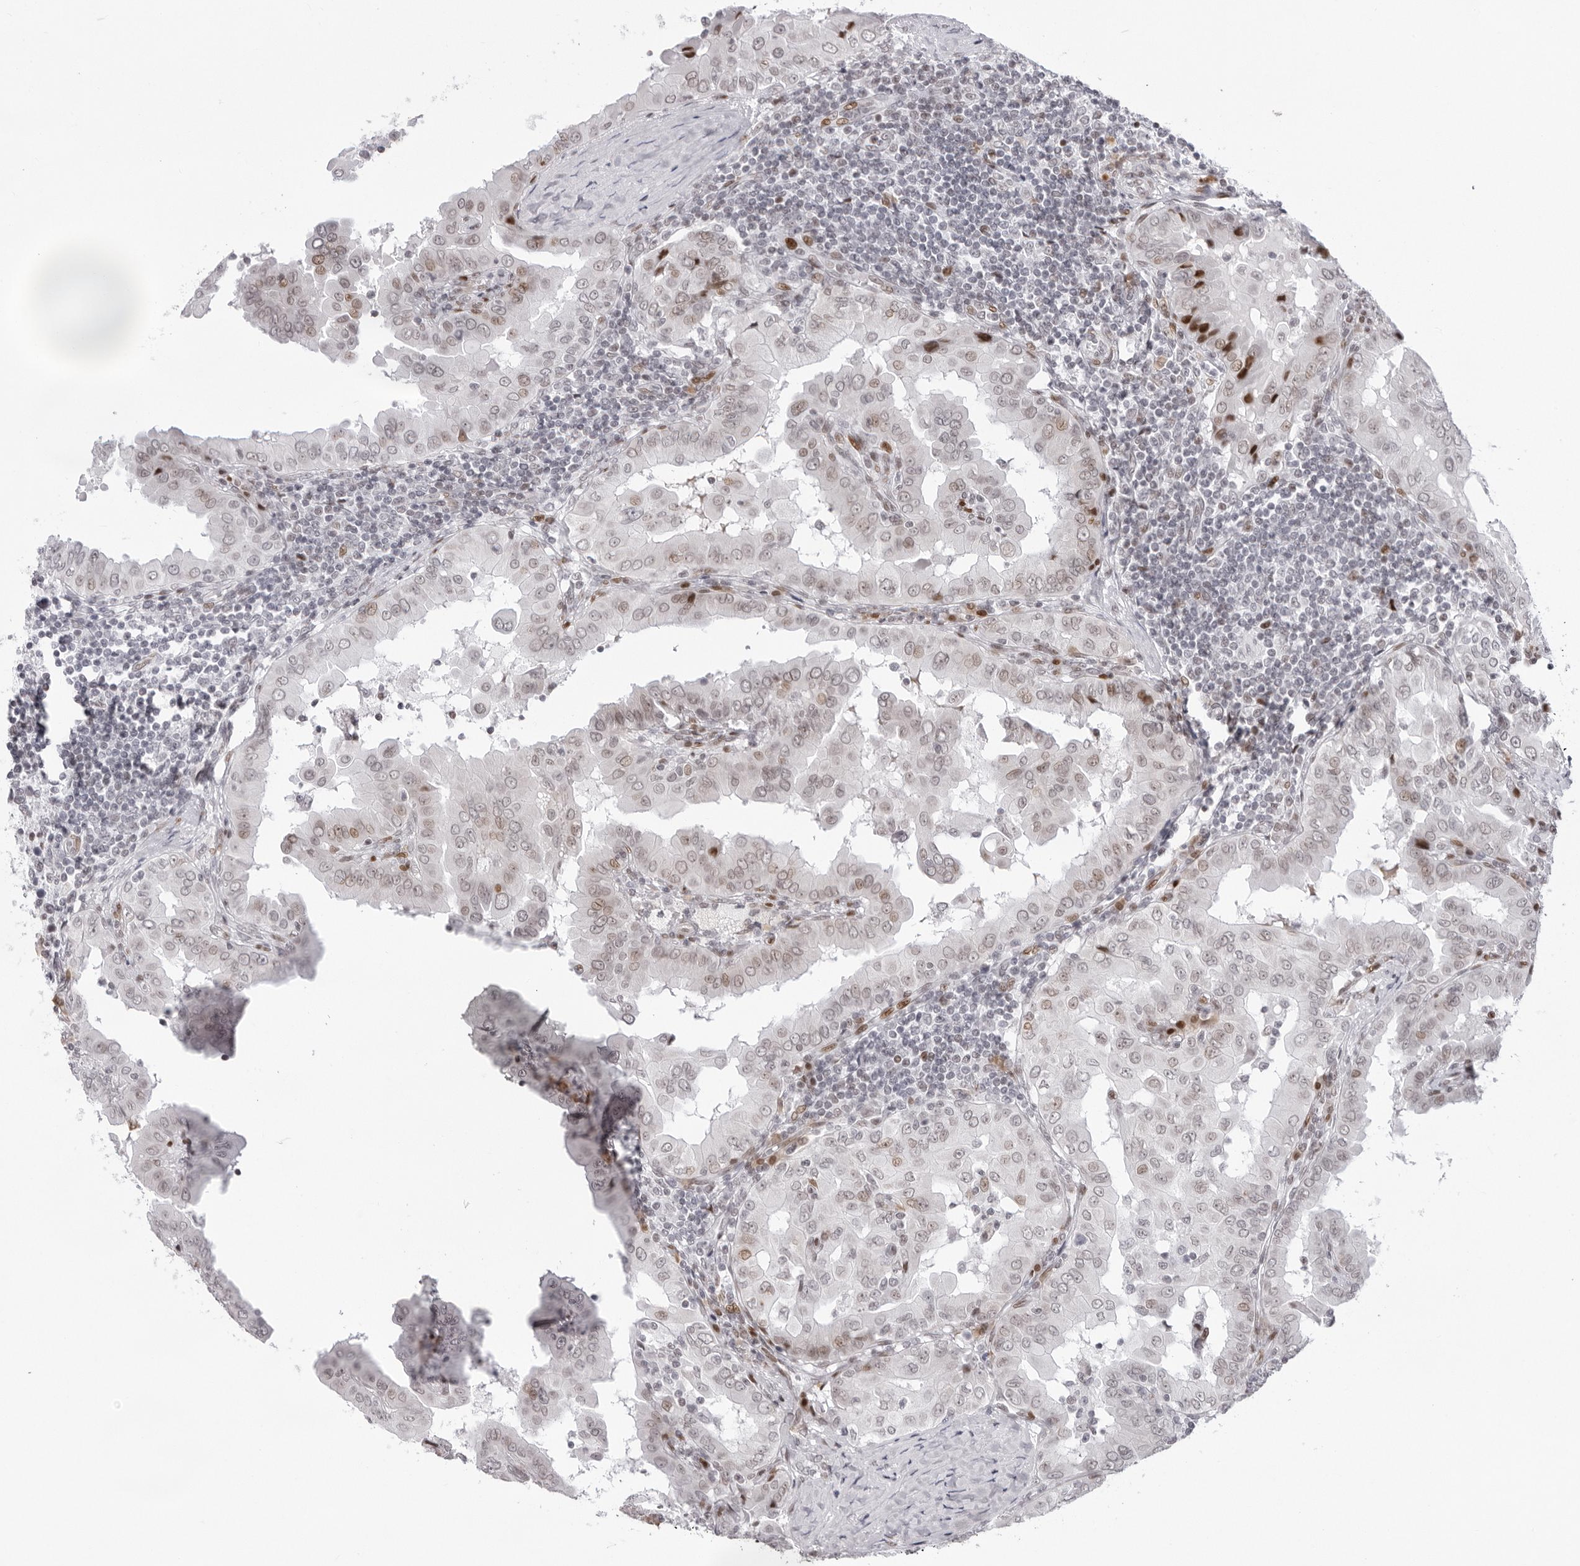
{"staining": {"intensity": "moderate", "quantity": "<25%", "location": "nuclear"}, "tissue": "thyroid cancer", "cell_type": "Tumor cells", "image_type": "cancer", "snomed": [{"axis": "morphology", "description": "Papillary adenocarcinoma, NOS"}, {"axis": "topography", "description": "Thyroid gland"}], "caption": "Thyroid papillary adenocarcinoma stained with a protein marker demonstrates moderate staining in tumor cells.", "gene": "NTPCR", "patient": {"sex": "male", "age": 33}}